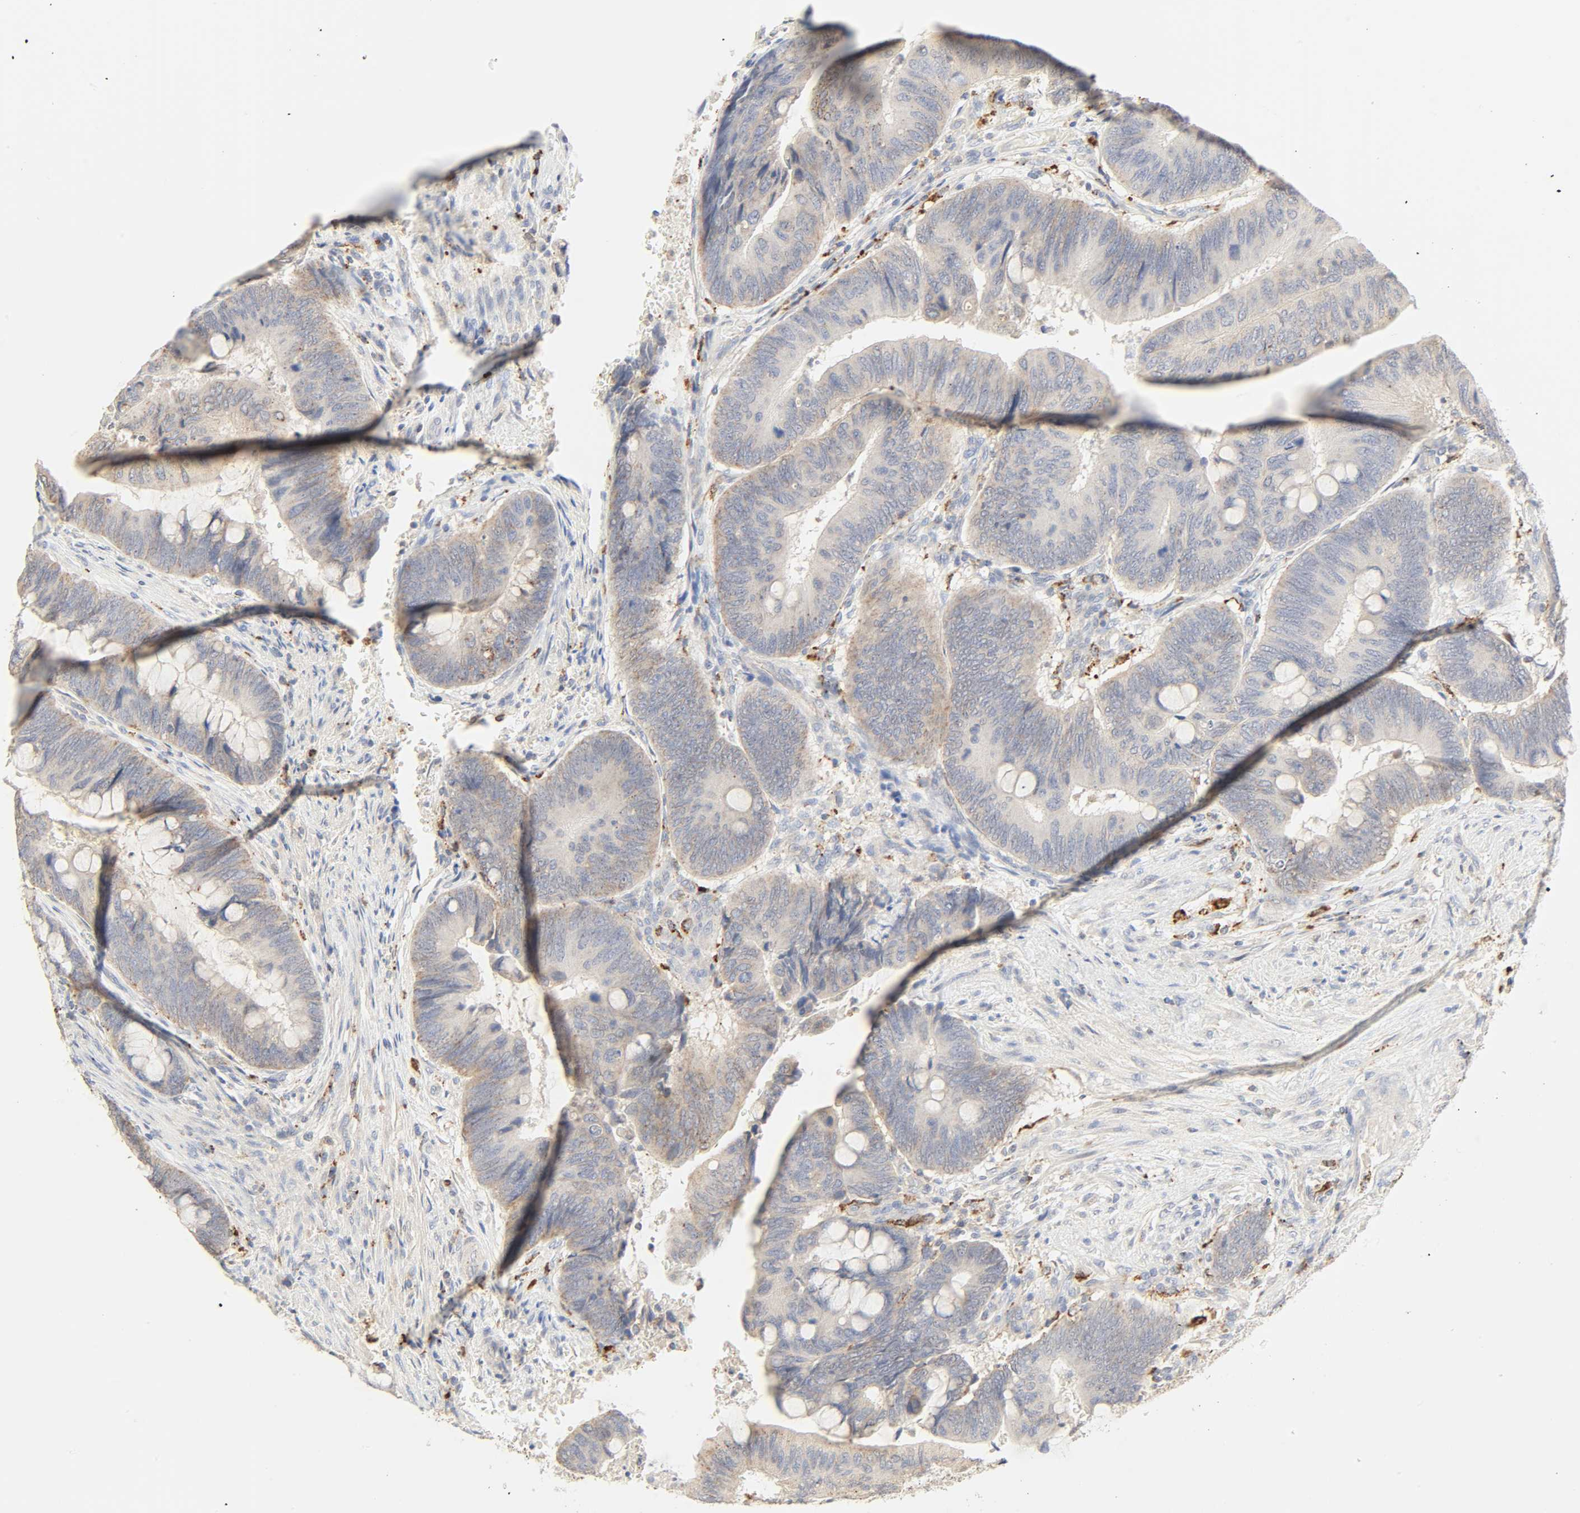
{"staining": {"intensity": "weak", "quantity": "25%-75%", "location": "cytoplasmic/membranous"}, "tissue": "colorectal cancer", "cell_type": "Tumor cells", "image_type": "cancer", "snomed": [{"axis": "morphology", "description": "Normal tissue, NOS"}, {"axis": "morphology", "description": "Adenocarcinoma, NOS"}, {"axis": "topography", "description": "Rectum"}], "caption": "About 25%-75% of tumor cells in human colorectal cancer (adenocarcinoma) reveal weak cytoplasmic/membranous protein positivity as visualized by brown immunohistochemical staining.", "gene": "CAMK2A", "patient": {"sex": "male", "age": 92}}